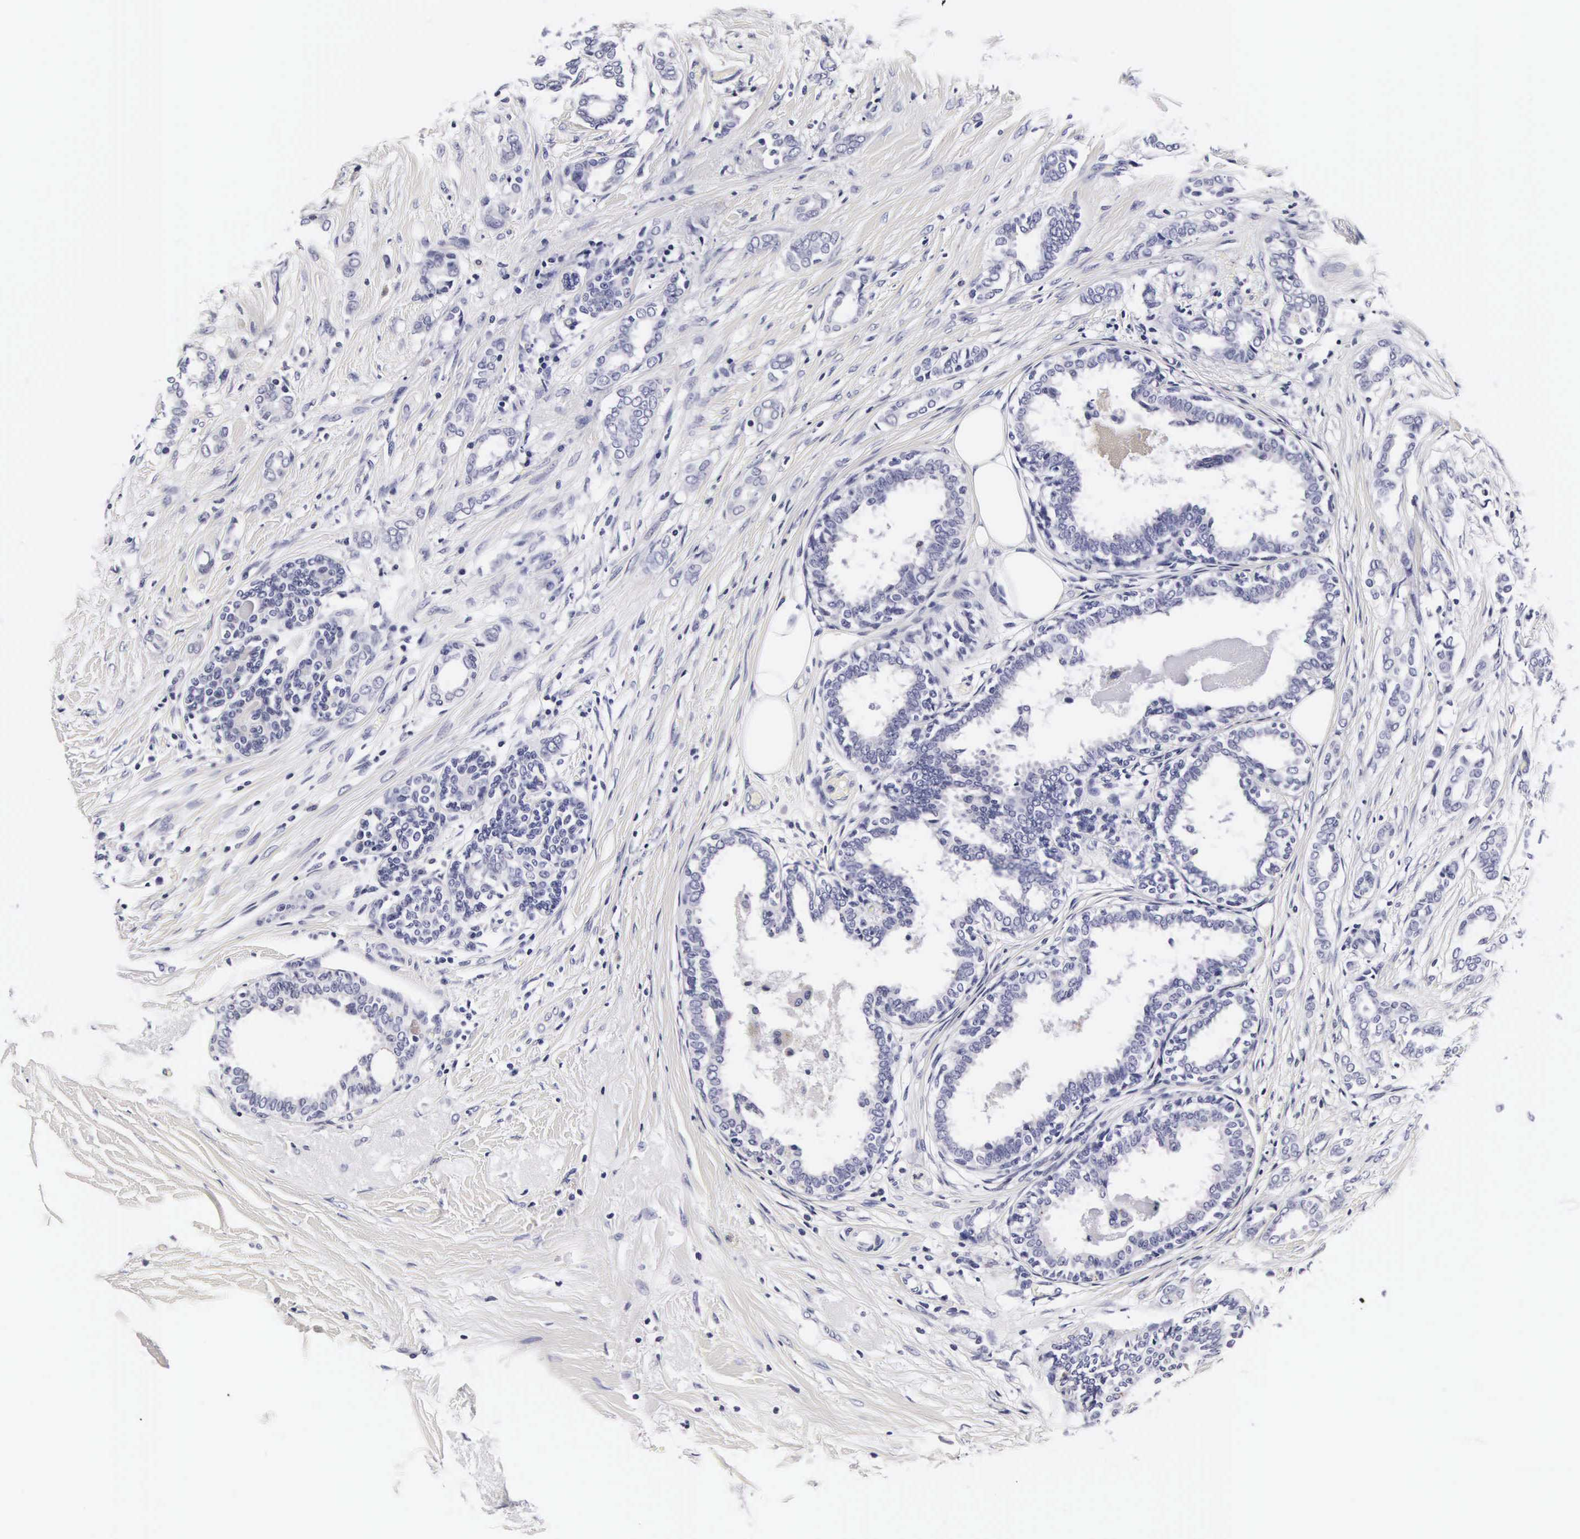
{"staining": {"intensity": "negative", "quantity": "none", "location": "none"}, "tissue": "breast cancer", "cell_type": "Tumor cells", "image_type": "cancer", "snomed": [{"axis": "morphology", "description": "Duct carcinoma"}, {"axis": "topography", "description": "Breast"}], "caption": "High magnification brightfield microscopy of infiltrating ductal carcinoma (breast) stained with DAB (3,3'-diaminobenzidine) (brown) and counterstained with hematoxylin (blue): tumor cells show no significant expression.", "gene": "RNASE6", "patient": {"sex": "female", "age": 50}}